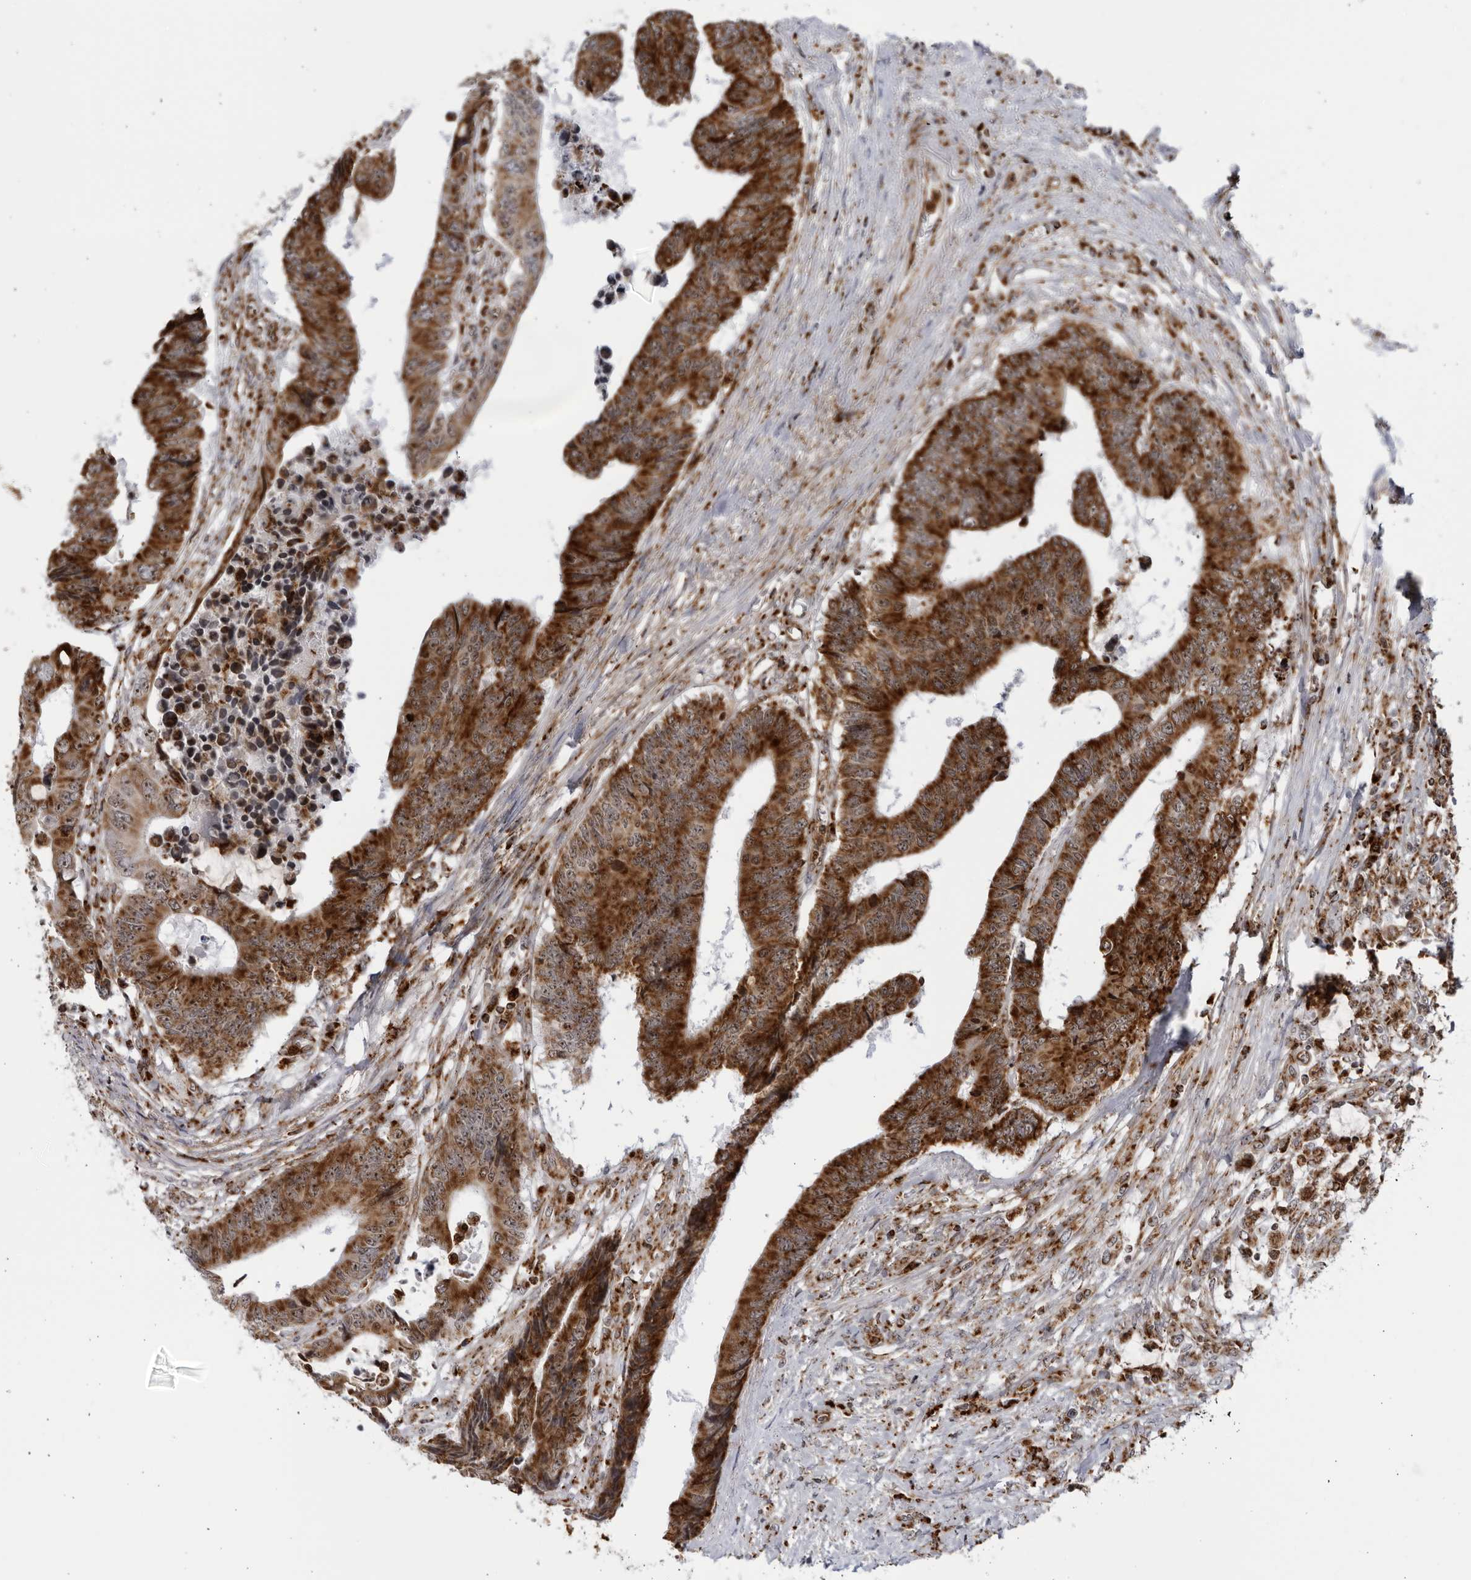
{"staining": {"intensity": "strong", "quantity": ">75%", "location": "cytoplasmic/membranous,nuclear"}, "tissue": "colorectal cancer", "cell_type": "Tumor cells", "image_type": "cancer", "snomed": [{"axis": "morphology", "description": "Adenocarcinoma, NOS"}, {"axis": "topography", "description": "Rectum"}], "caption": "Colorectal adenocarcinoma tissue exhibits strong cytoplasmic/membranous and nuclear staining in about >75% of tumor cells, visualized by immunohistochemistry.", "gene": "RBM34", "patient": {"sex": "male", "age": 84}}